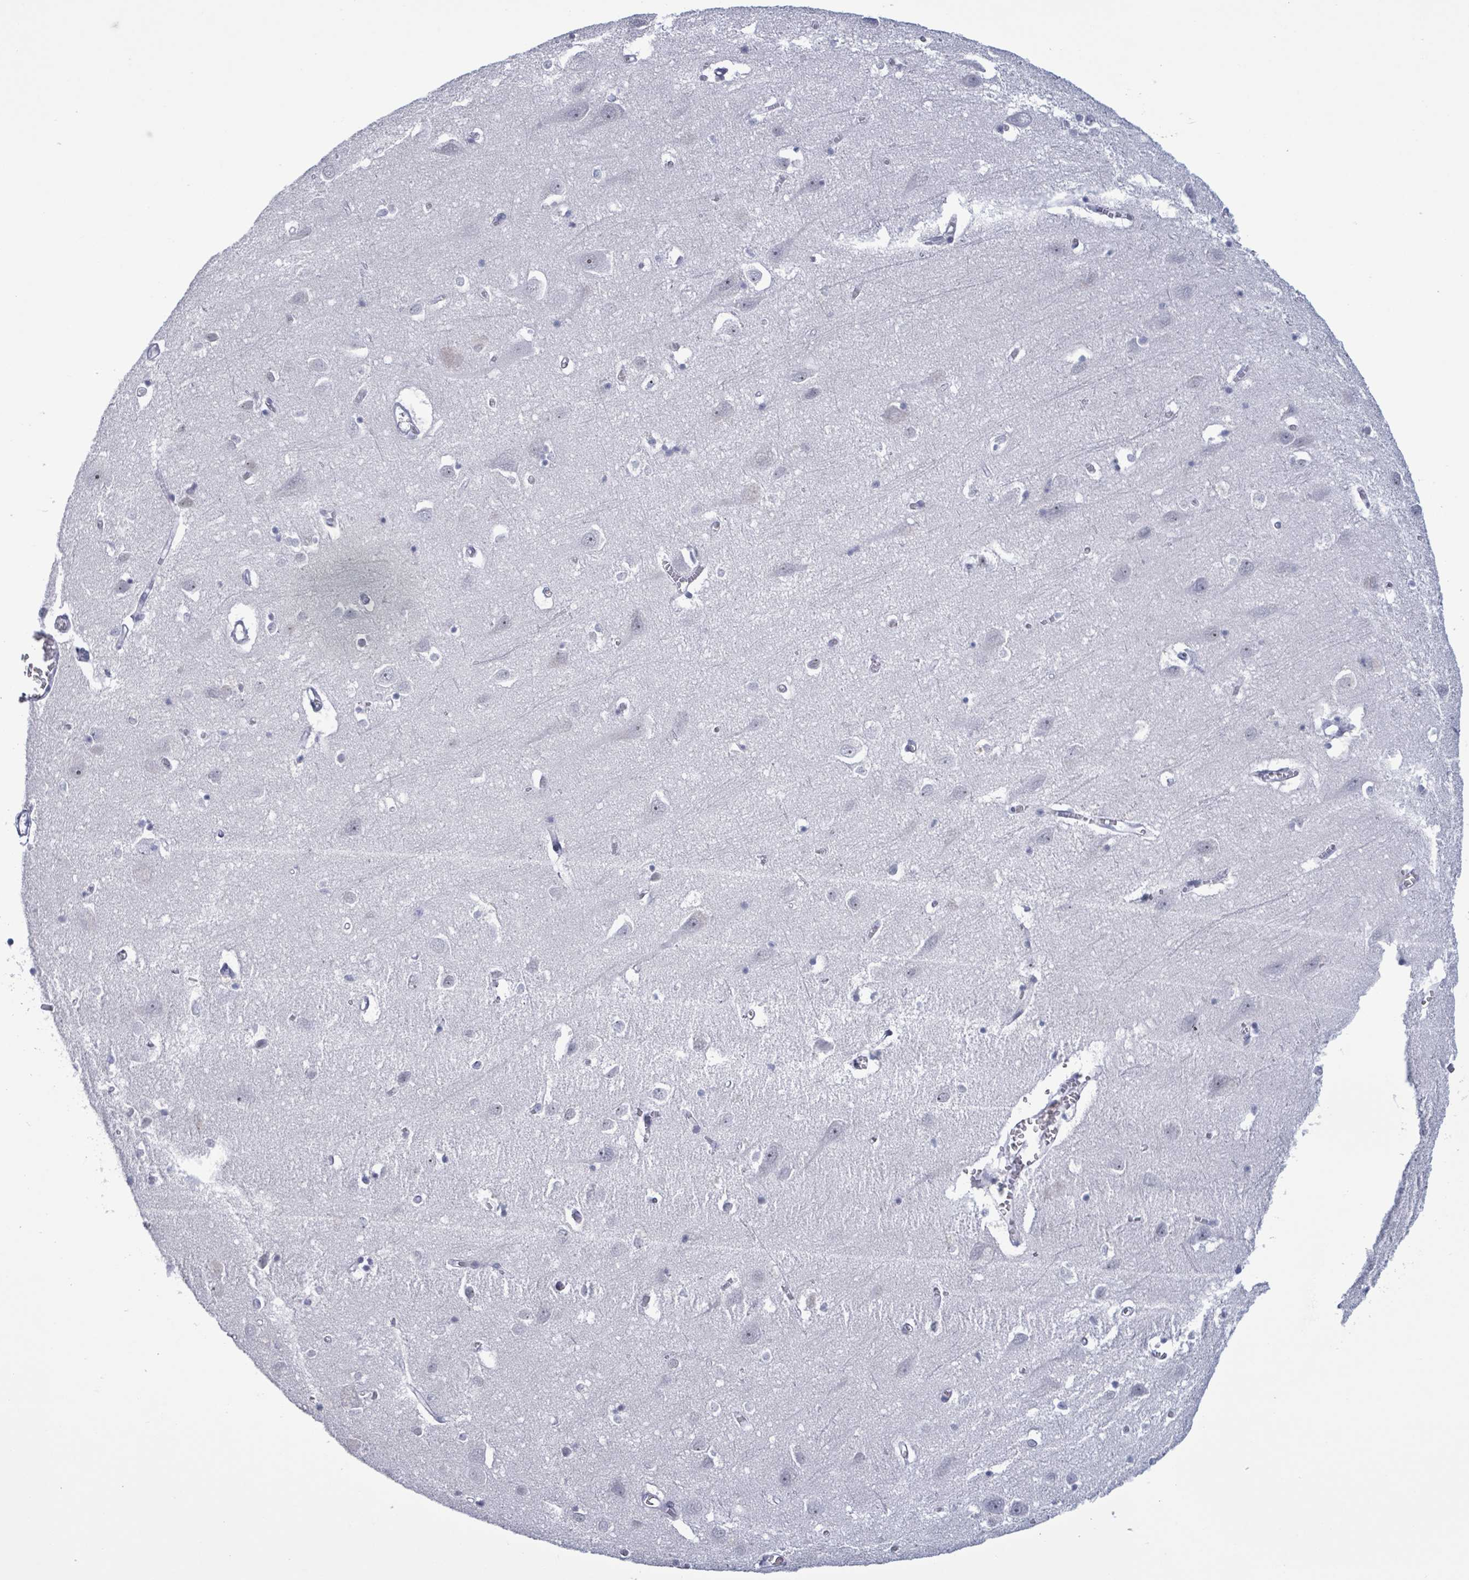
{"staining": {"intensity": "negative", "quantity": "none", "location": "none"}, "tissue": "cerebral cortex", "cell_type": "Endothelial cells", "image_type": "normal", "snomed": [{"axis": "morphology", "description": "Normal tissue, NOS"}, {"axis": "topography", "description": "Cerebral cortex"}], "caption": "There is no significant staining in endothelial cells of cerebral cortex. The staining is performed using DAB brown chromogen with nuclei counter-stained in using hematoxylin.", "gene": "ZNF771", "patient": {"sex": "male", "age": 70}}